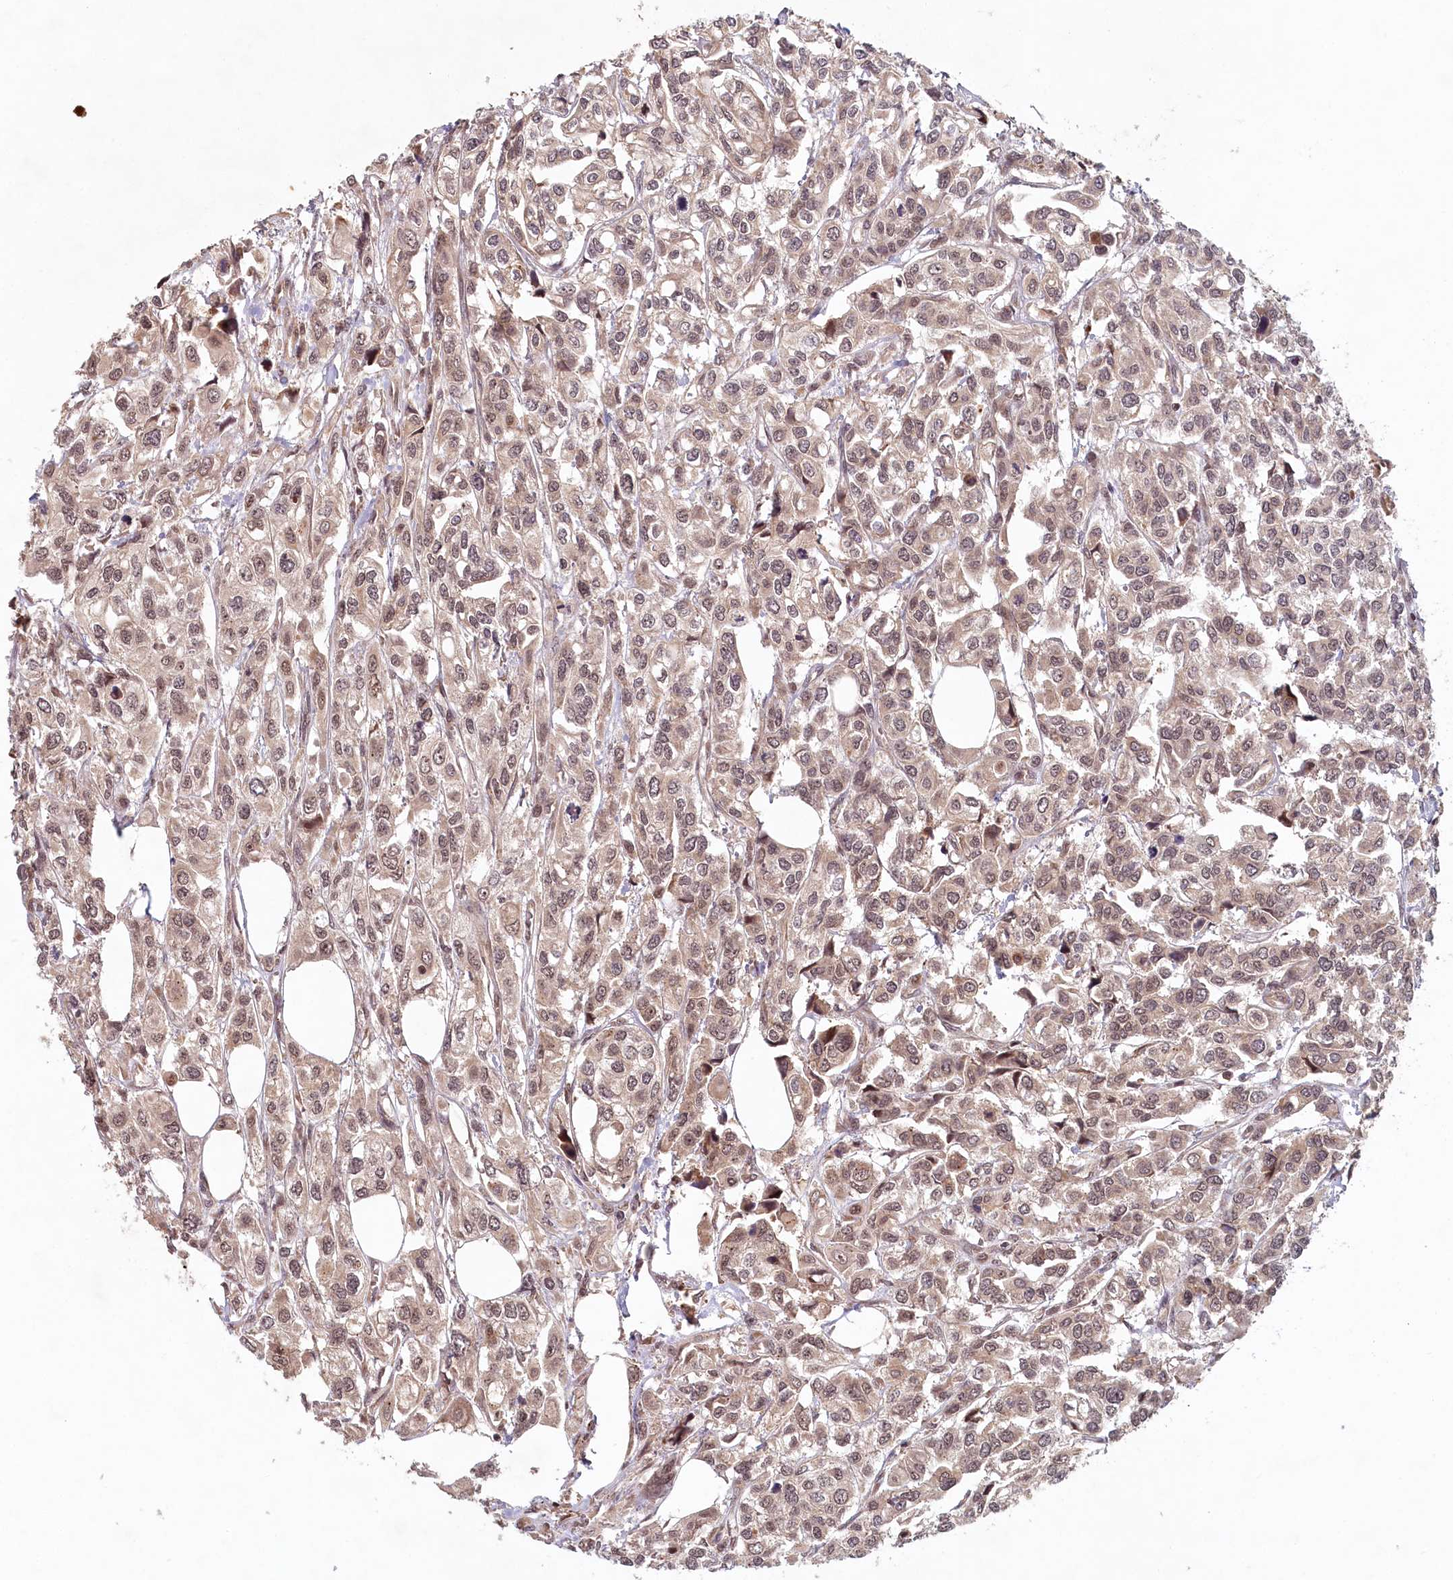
{"staining": {"intensity": "moderate", "quantity": "25%-75%", "location": "cytoplasmic/membranous,nuclear"}, "tissue": "urothelial cancer", "cell_type": "Tumor cells", "image_type": "cancer", "snomed": [{"axis": "morphology", "description": "Urothelial carcinoma, High grade"}, {"axis": "topography", "description": "Urinary bladder"}], "caption": "DAB immunohistochemical staining of human urothelial carcinoma (high-grade) reveals moderate cytoplasmic/membranous and nuclear protein positivity in about 25%-75% of tumor cells.", "gene": "WAPL", "patient": {"sex": "male", "age": 67}}